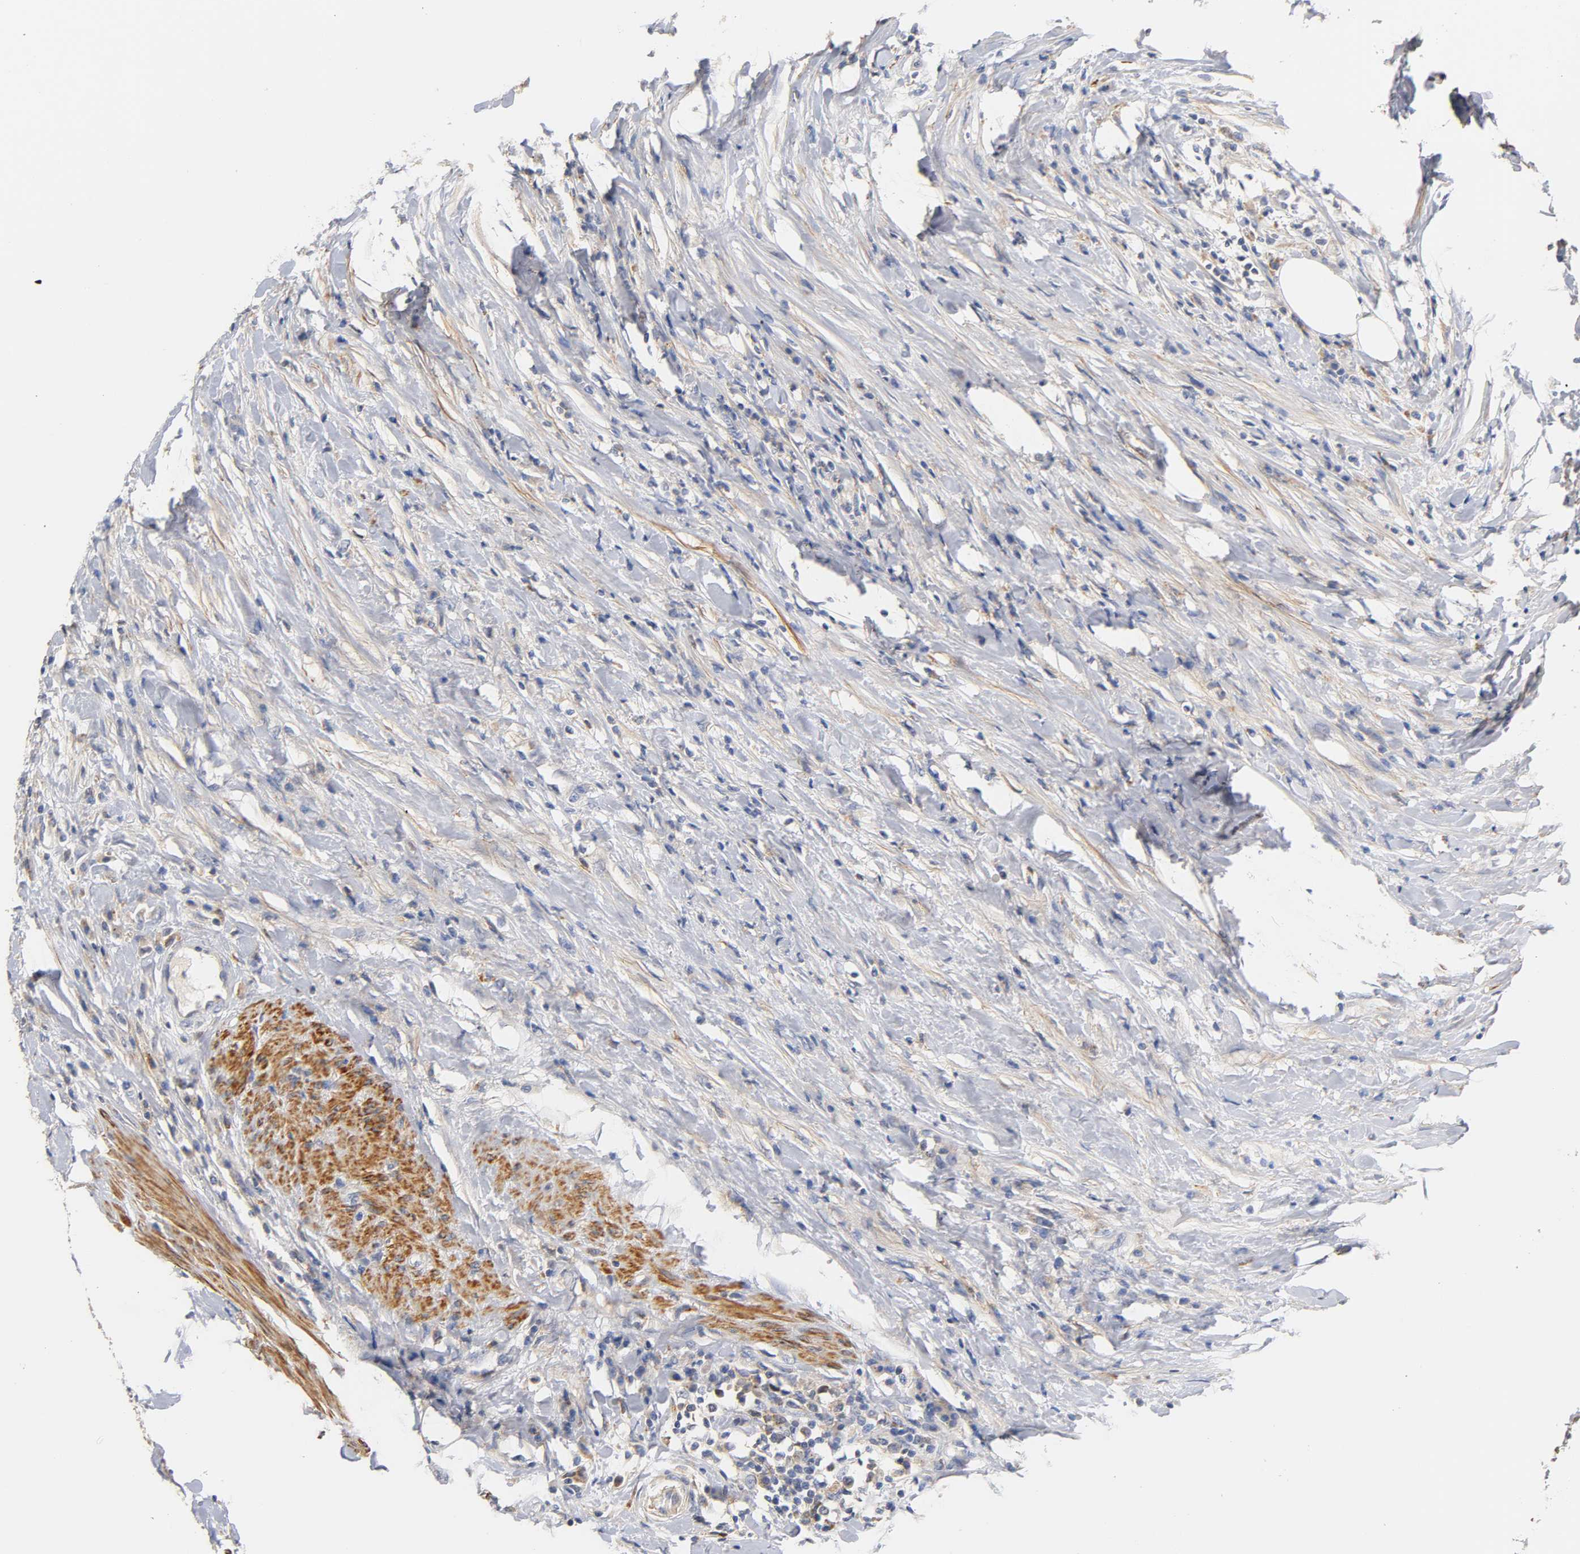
{"staining": {"intensity": "negative", "quantity": "none", "location": "none"}, "tissue": "urothelial cancer", "cell_type": "Tumor cells", "image_type": "cancer", "snomed": [{"axis": "morphology", "description": "Urothelial carcinoma, High grade"}, {"axis": "topography", "description": "Urinary bladder"}], "caption": "An image of high-grade urothelial carcinoma stained for a protein exhibits no brown staining in tumor cells.", "gene": "SEMA5A", "patient": {"sex": "male", "age": 61}}